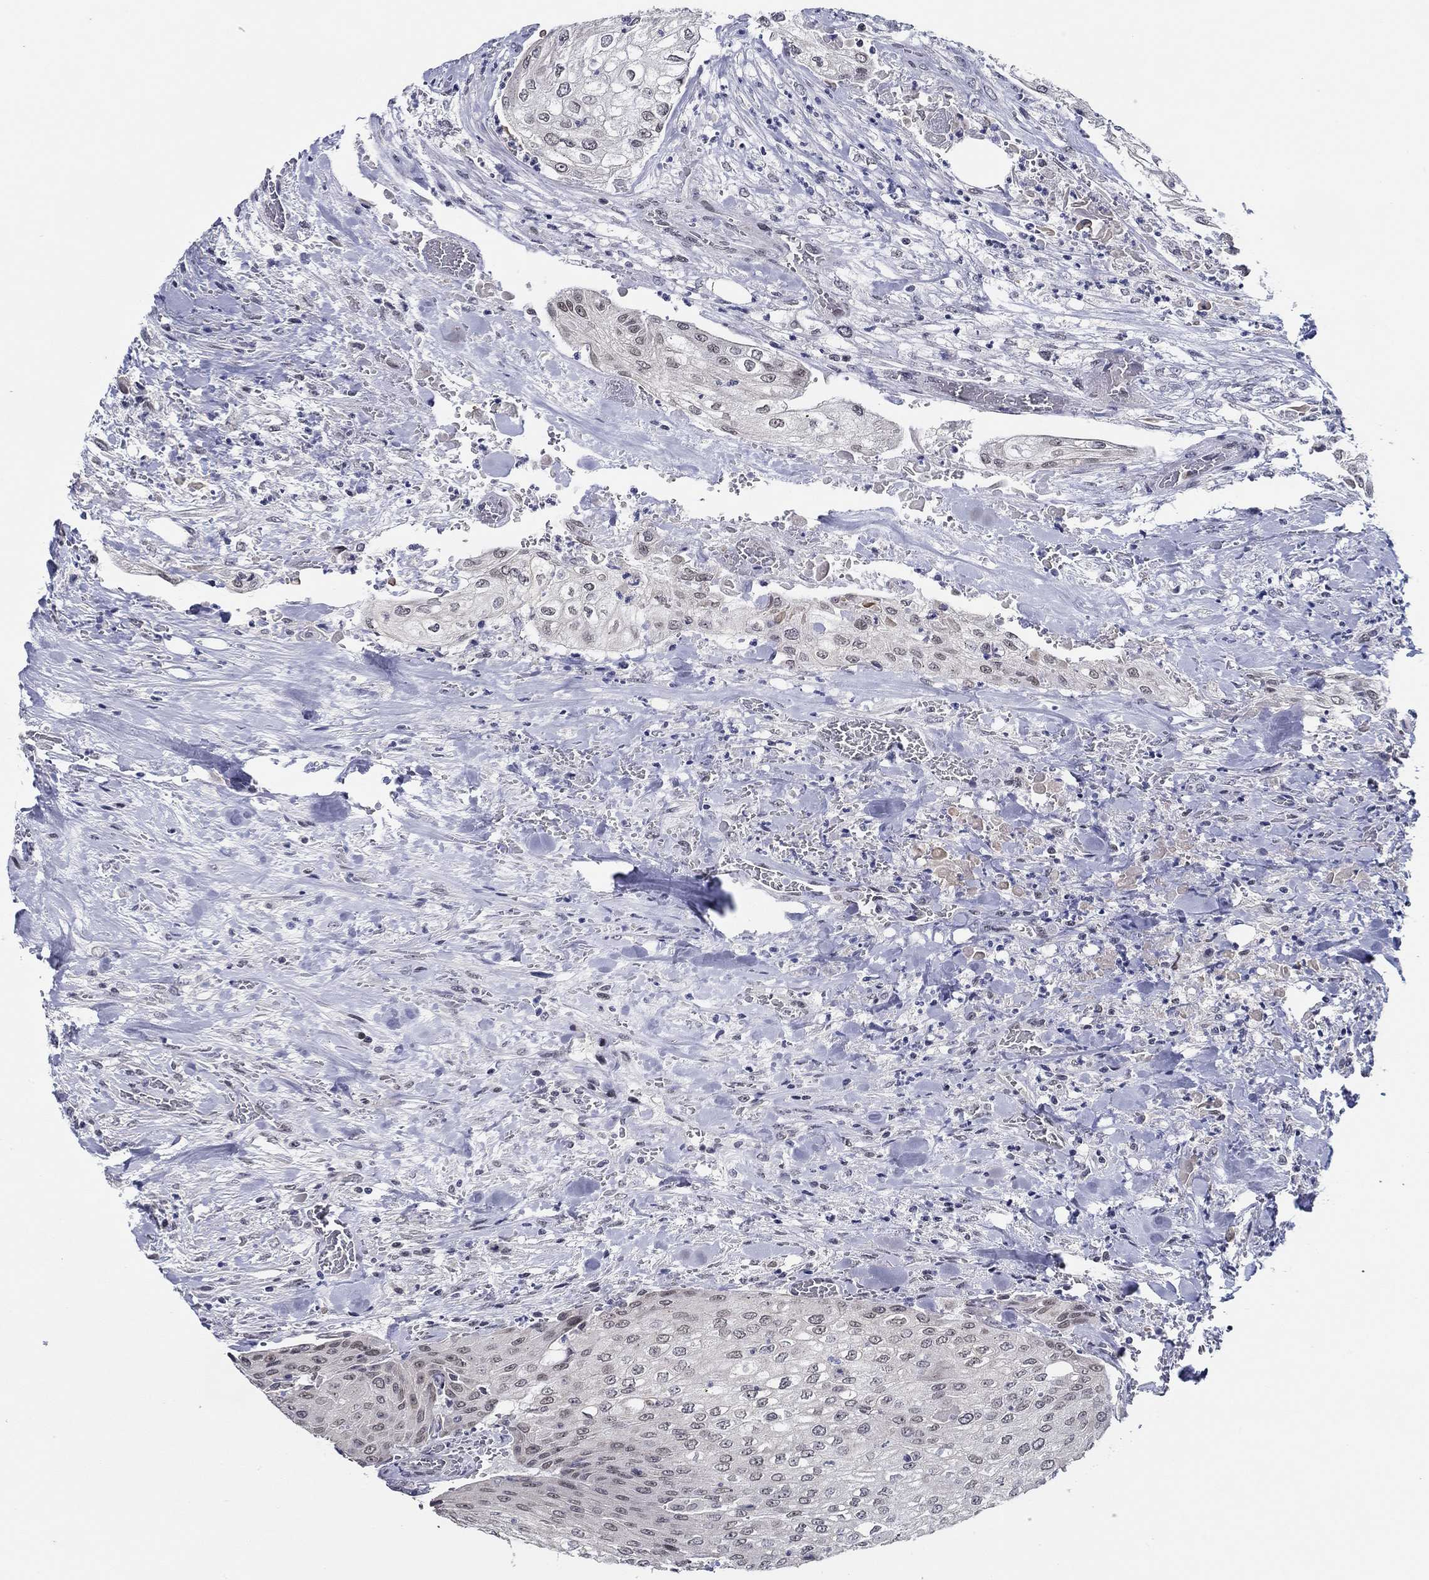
{"staining": {"intensity": "weak", "quantity": "<25%", "location": "nuclear"}, "tissue": "urothelial cancer", "cell_type": "Tumor cells", "image_type": "cancer", "snomed": [{"axis": "morphology", "description": "Urothelial carcinoma, High grade"}, {"axis": "topography", "description": "Urinary bladder"}], "caption": "A micrograph of human urothelial carcinoma (high-grade) is negative for staining in tumor cells. (Immunohistochemistry, brightfield microscopy, high magnification).", "gene": "SLC34A1", "patient": {"sex": "male", "age": 62}}